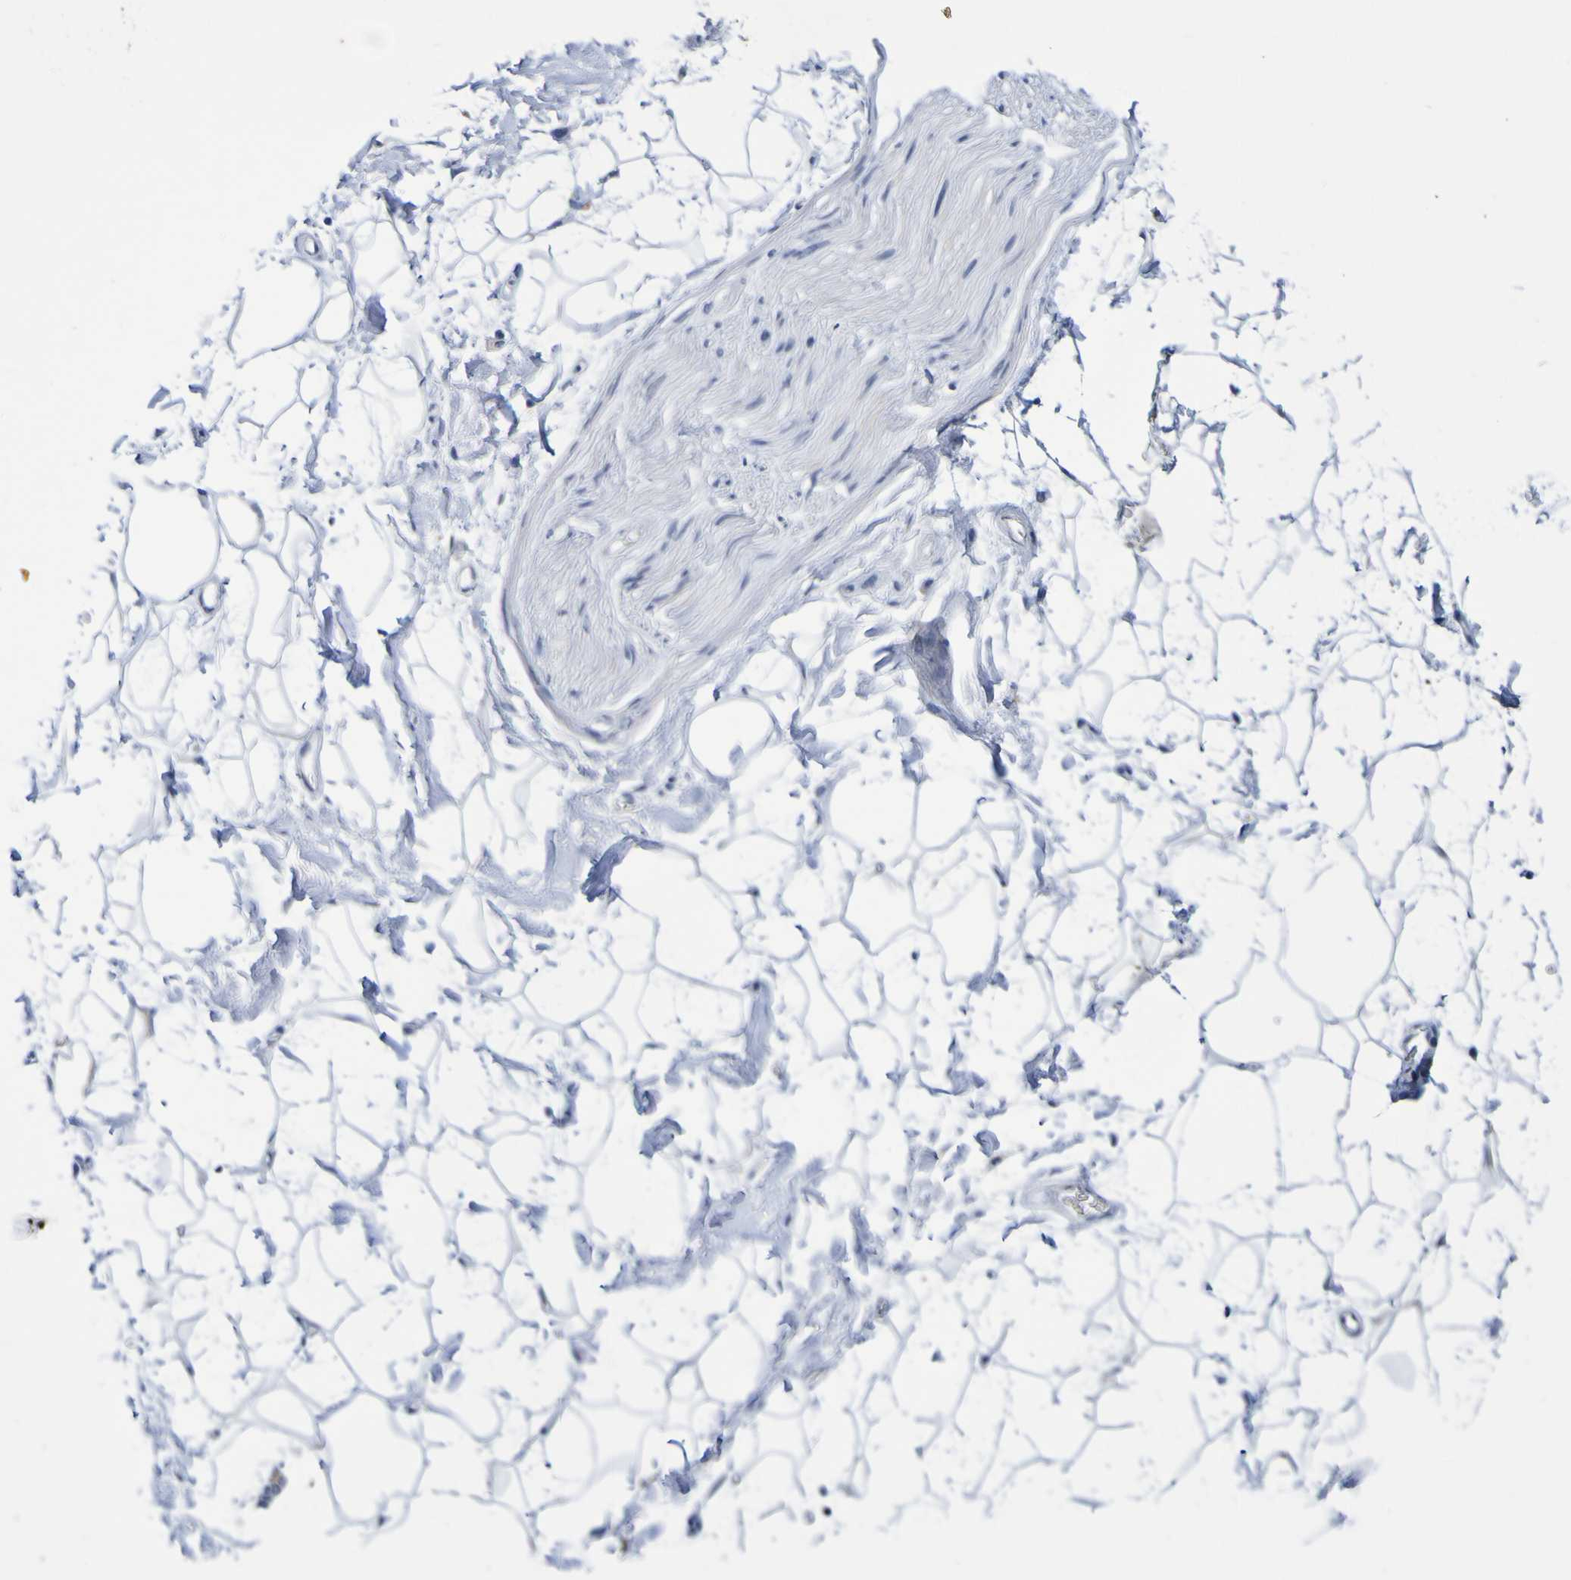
{"staining": {"intensity": "negative", "quantity": "none", "location": "none"}, "tissue": "adipose tissue", "cell_type": "Adipocytes", "image_type": "normal", "snomed": [{"axis": "morphology", "description": "Normal tissue, NOS"}, {"axis": "topography", "description": "Soft tissue"}], "caption": "A high-resolution histopathology image shows immunohistochemistry (IHC) staining of normal adipose tissue, which exhibits no significant staining in adipocytes.", "gene": "VMA21", "patient": {"sex": "male", "age": 72}}